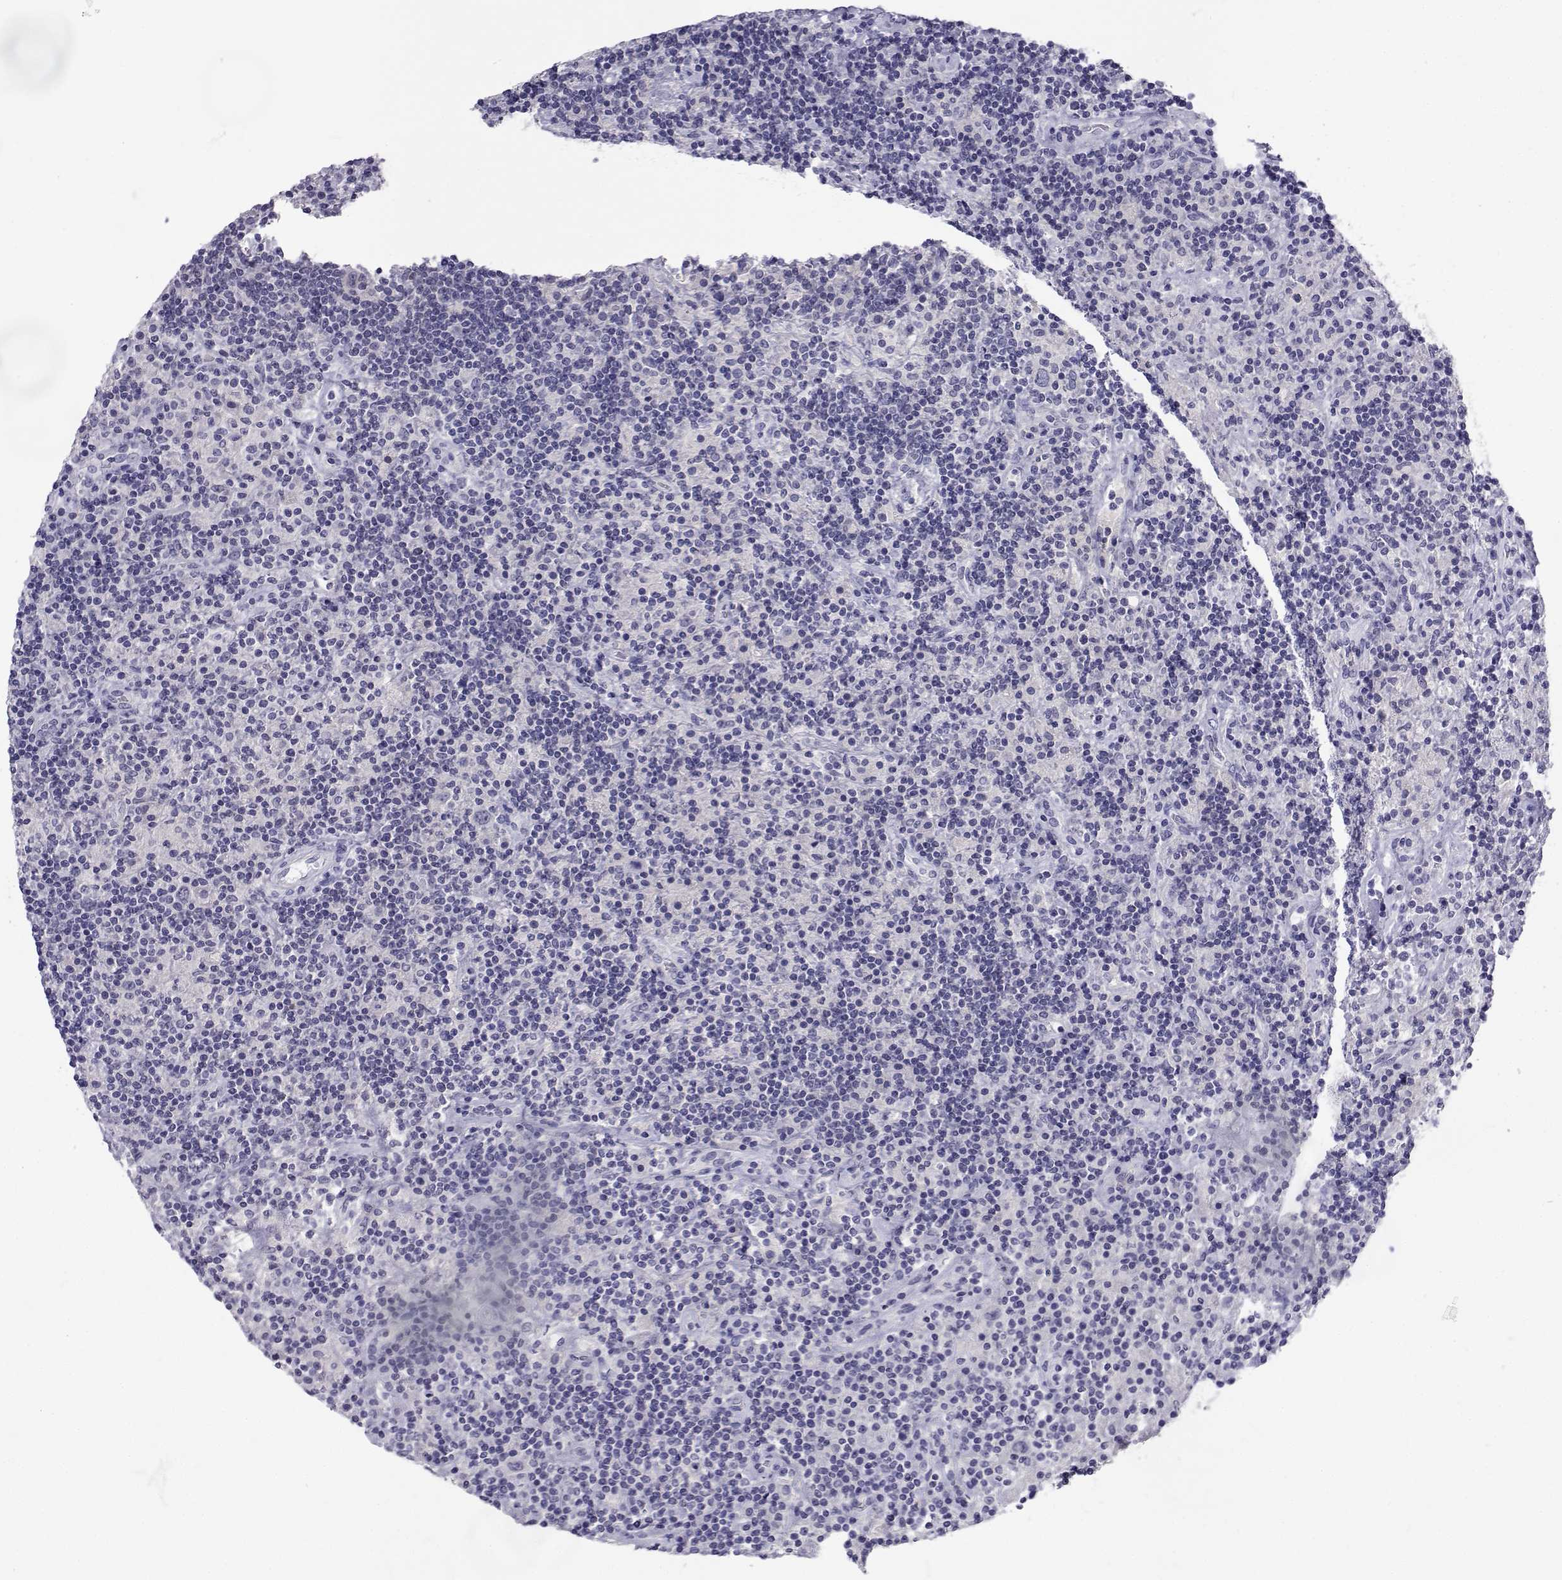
{"staining": {"intensity": "negative", "quantity": "none", "location": "none"}, "tissue": "lymphoma", "cell_type": "Tumor cells", "image_type": "cancer", "snomed": [{"axis": "morphology", "description": "Hodgkin's disease, NOS"}, {"axis": "topography", "description": "Lymph node"}], "caption": "Hodgkin's disease was stained to show a protein in brown. There is no significant staining in tumor cells.", "gene": "SLC6A3", "patient": {"sex": "male", "age": 70}}